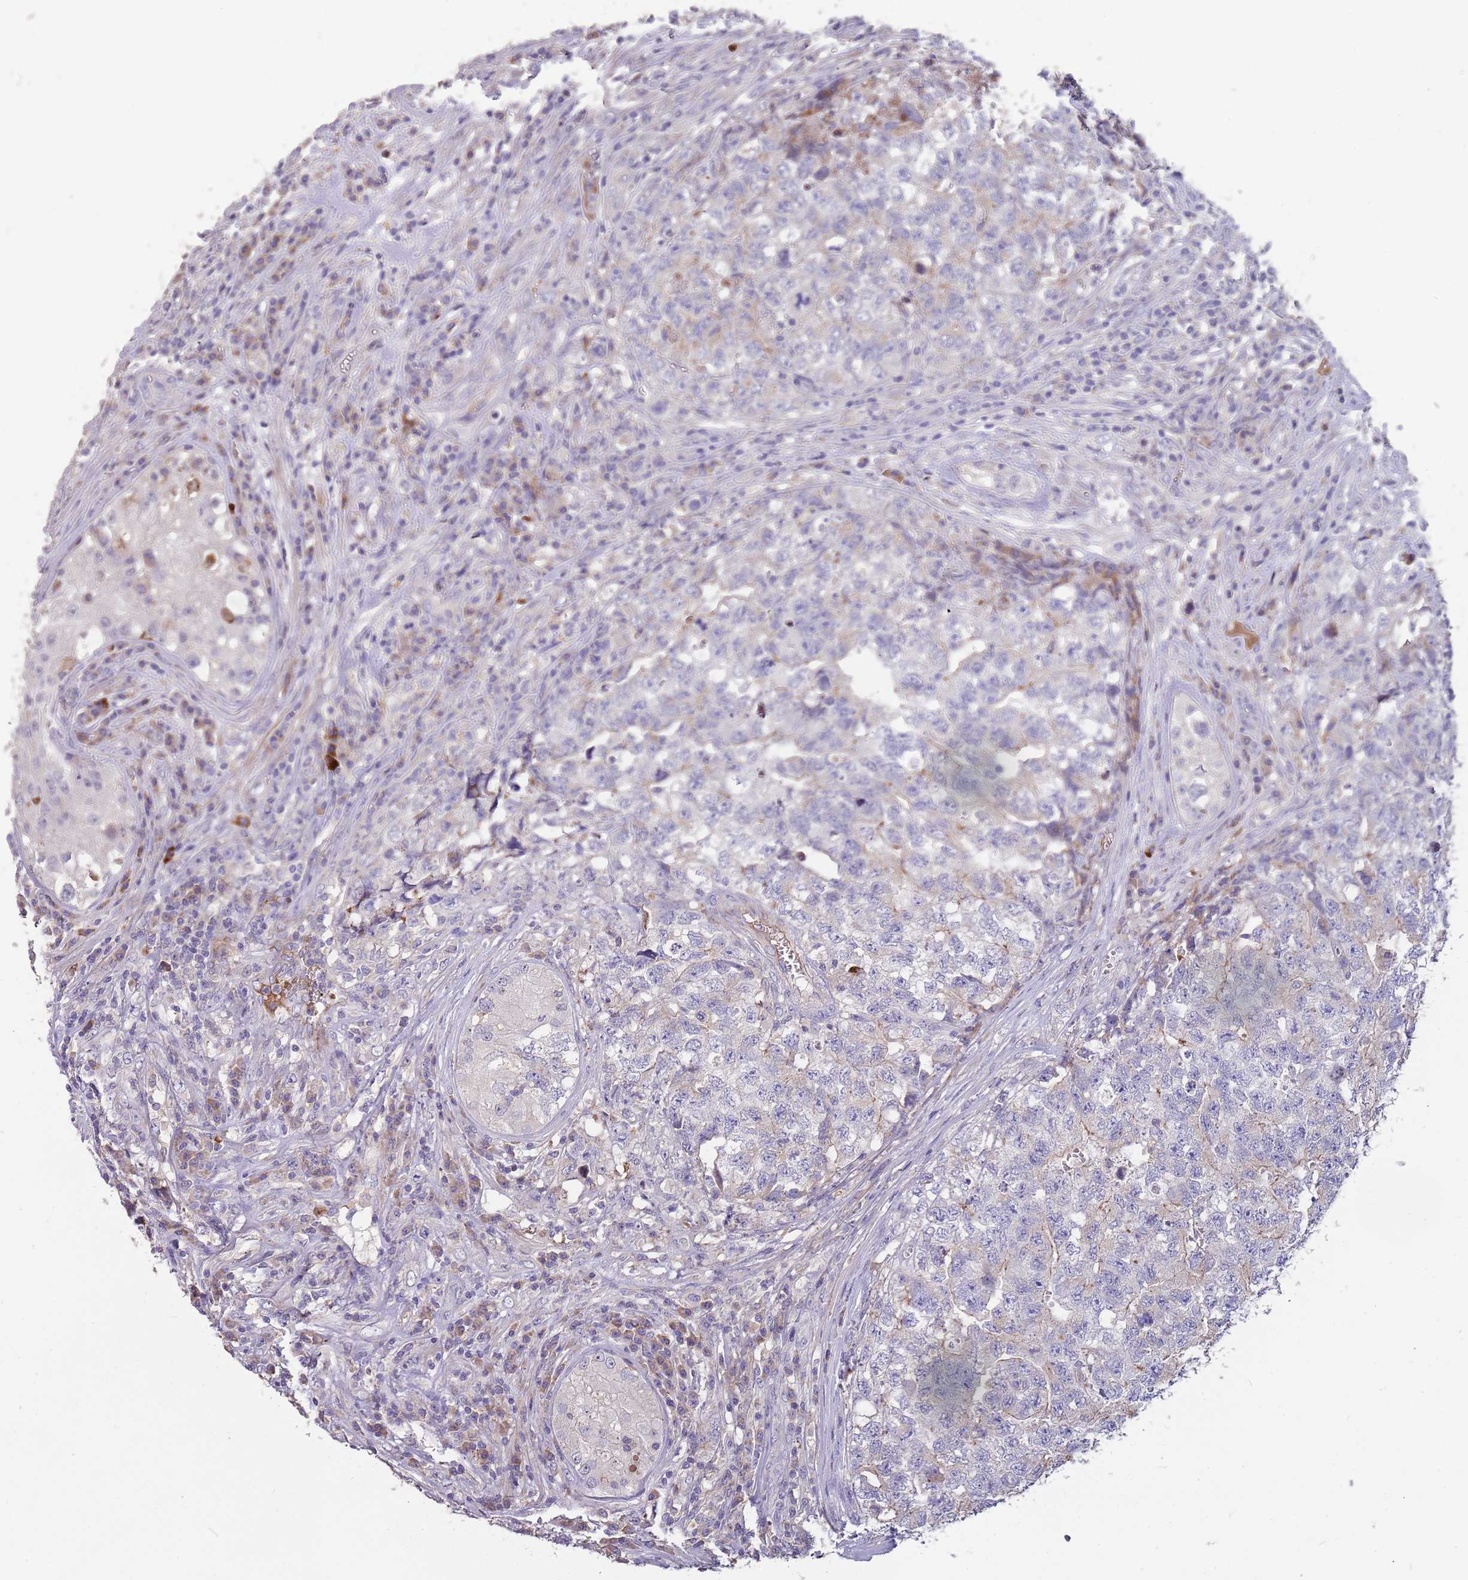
{"staining": {"intensity": "negative", "quantity": "none", "location": "none"}, "tissue": "testis cancer", "cell_type": "Tumor cells", "image_type": "cancer", "snomed": [{"axis": "morphology", "description": "Carcinoma, Embryonal, NOS"}, {"axis": "topography", "description": "Testis"}], "caption": "Immunohistochemistry (IHC) of testis embryonal carcinoma shows no staining in tumor cells. (Stains: DAB (3,3'-diaminobenzidine) immunohistochemistry (IHC) with hematoxylin counter stain, Microscopy: brightfield microscopy at high magnification).", "gene": "SUSD1", "patient": {"sex": "male", "age": 31}}